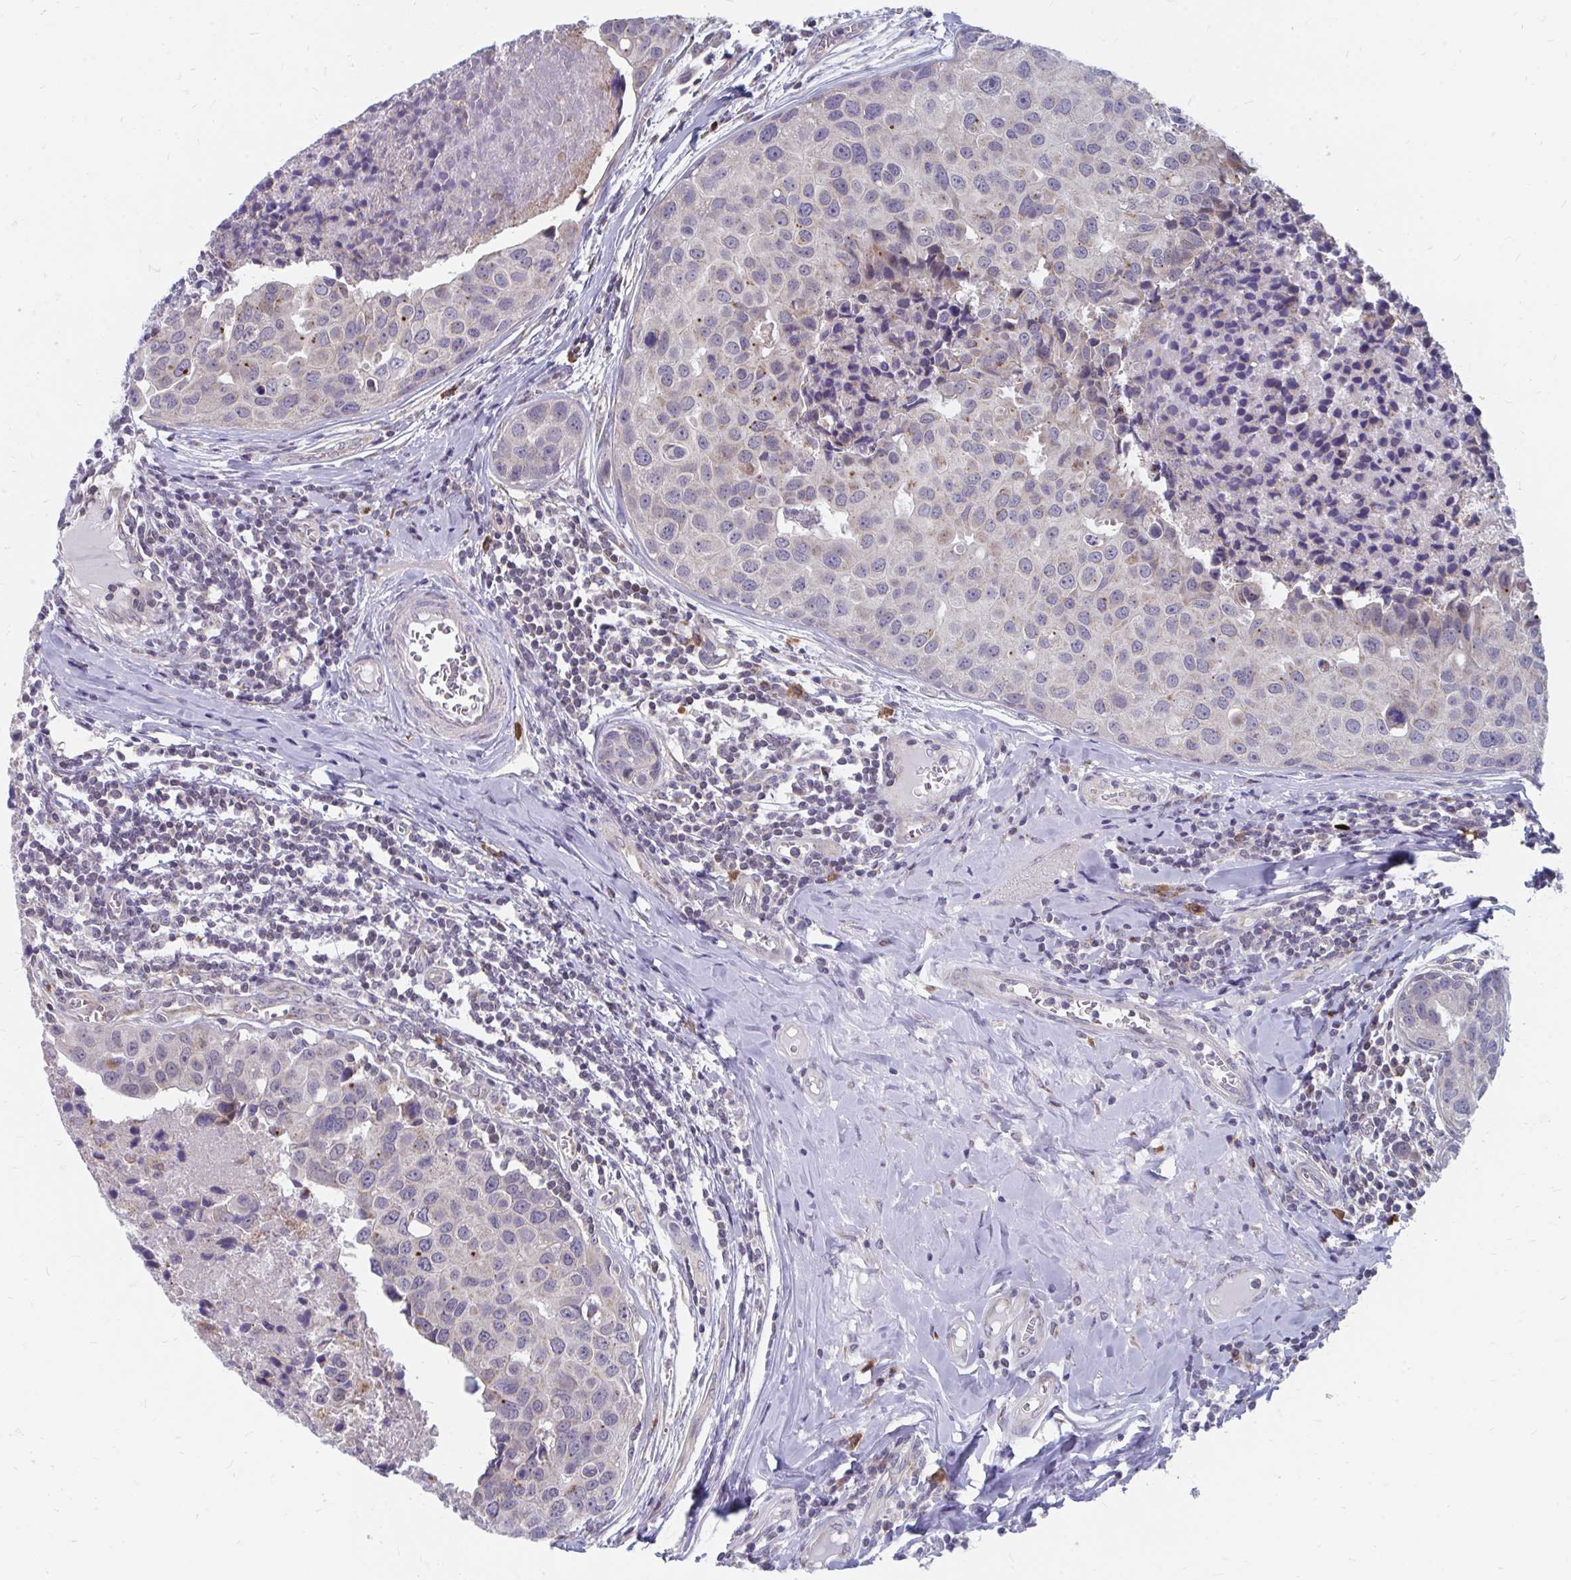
{"staining": {"intensity": "weak", "quantity": "<25%", "location": "cytoplasmic/membranous"}, "tissue": "breast cancer", "cell_type": "Tumor cells", "image_type": "cancer", "snomed": [{"axis": "morphology", "description": "Duct carcinoma"}, {"axis": "topography", "description": "Breast"}], "caption": "The IHC image has no significant staining in tumor cells of breast infiltrating ductal carcinoma tissue. (DAB IHC visualized using brightfield microscopy, high magnification).", "gene": "PABIR3", "patient": {"sex": "female", "age": 24}}